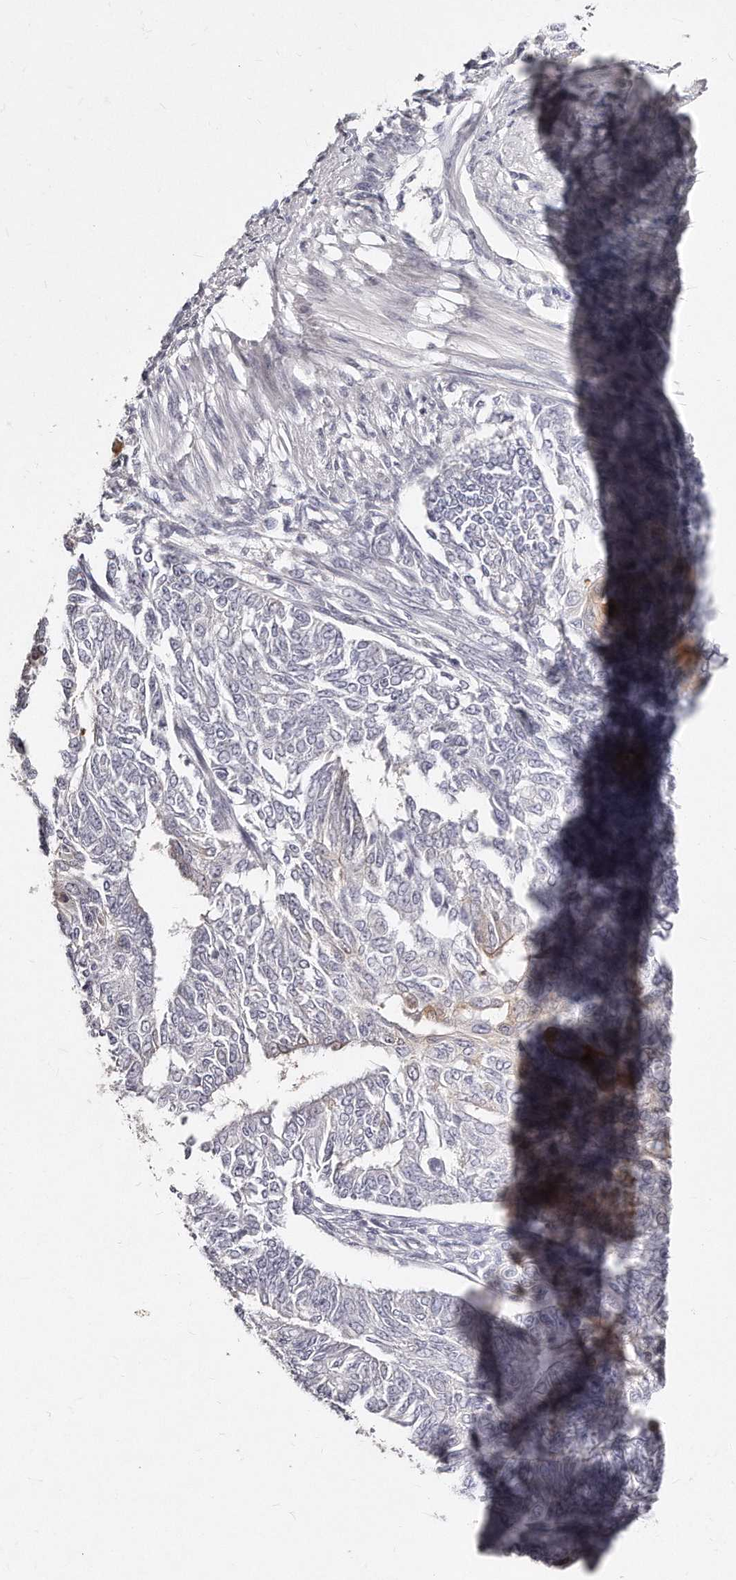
{"staining": {"intensity": "moderate", "quantity": "<25%", "location": "cytoplasmic/membranous"}, "tissue": "endometrial cancer", "cell_type": "Tumor cells", "image_type": "cancer", "snomed": [{"axis": "morphology", "description": "Adenocarcinoma, NOS"}, {"axis": "topography", "description": "Endometrium"}], "caption": "High-power microscopy captured an immunohistochemistry (IHC) micrograph of endometrial cancer (adenocarcinoma), revealing moderate cytoplasmic/membranous expression in about <25% of tumor cells.", "gene": "GDA", "patient": {"sex": "female", "age": 32}}